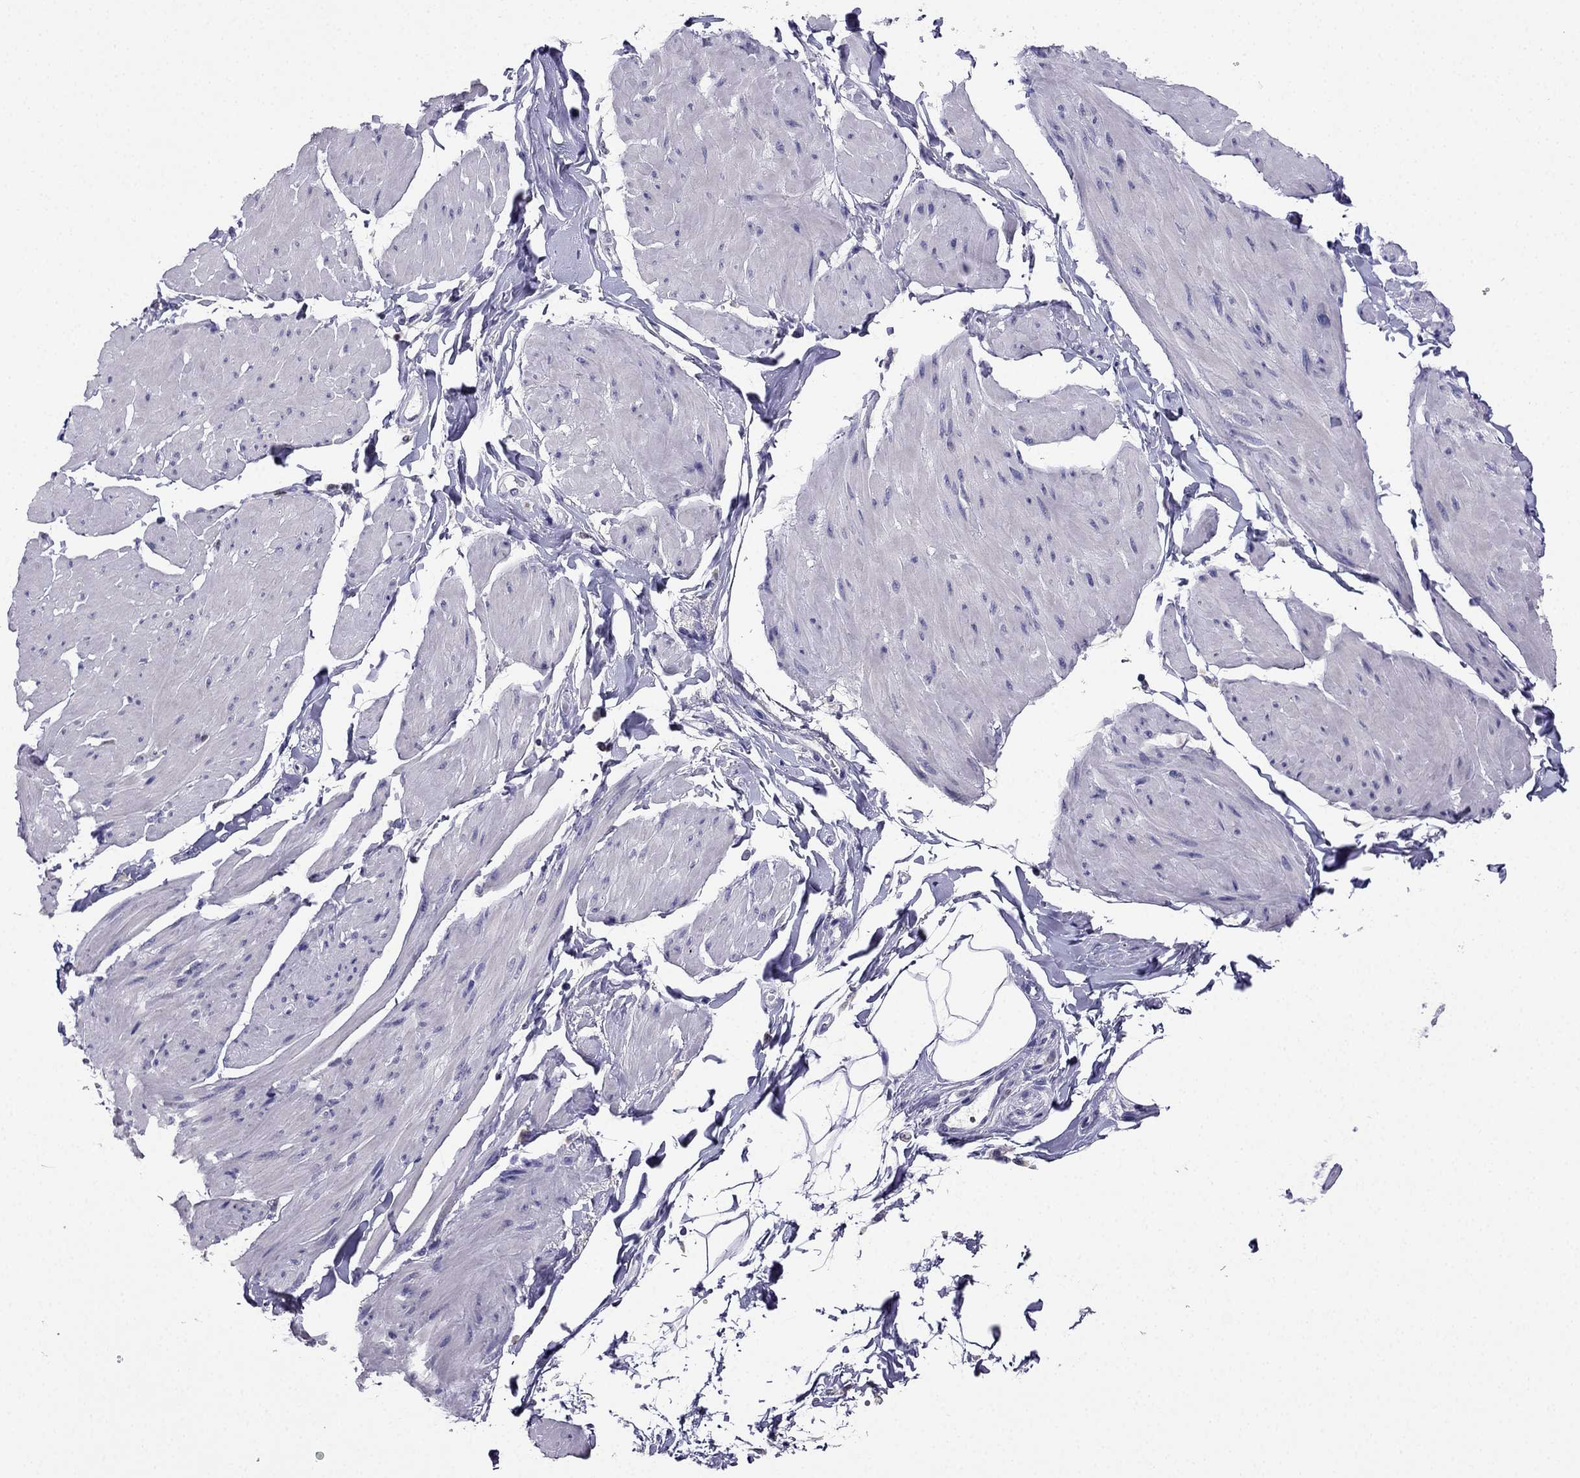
{"staining": {"intensity": "negative", "quantity": "none", "location": "none"}, "tissue": "smooth muscle", "cell_type": "Smooth muscle cells", "image_type": "normal", "snomed": [{"axis": "morphology", "description": "Normal tissue, NOS"}, {"axis": "topography", "description": "Adipose tissue"}, {"axis": "topography", "description": "Smooth muscle"}, {"axis": "topography", "description": "Peripheral nerve tissue"}], "caption": "Immunohistochemical staining of normal human smooth muscle demonstrates no significant positivity in smooth muscle cells. (DAB immunohistochemistry visualized using brightfield microscopy, high magnification).", "gene": "ARID3A", "patient": {"sex": "male", "age": 83}}